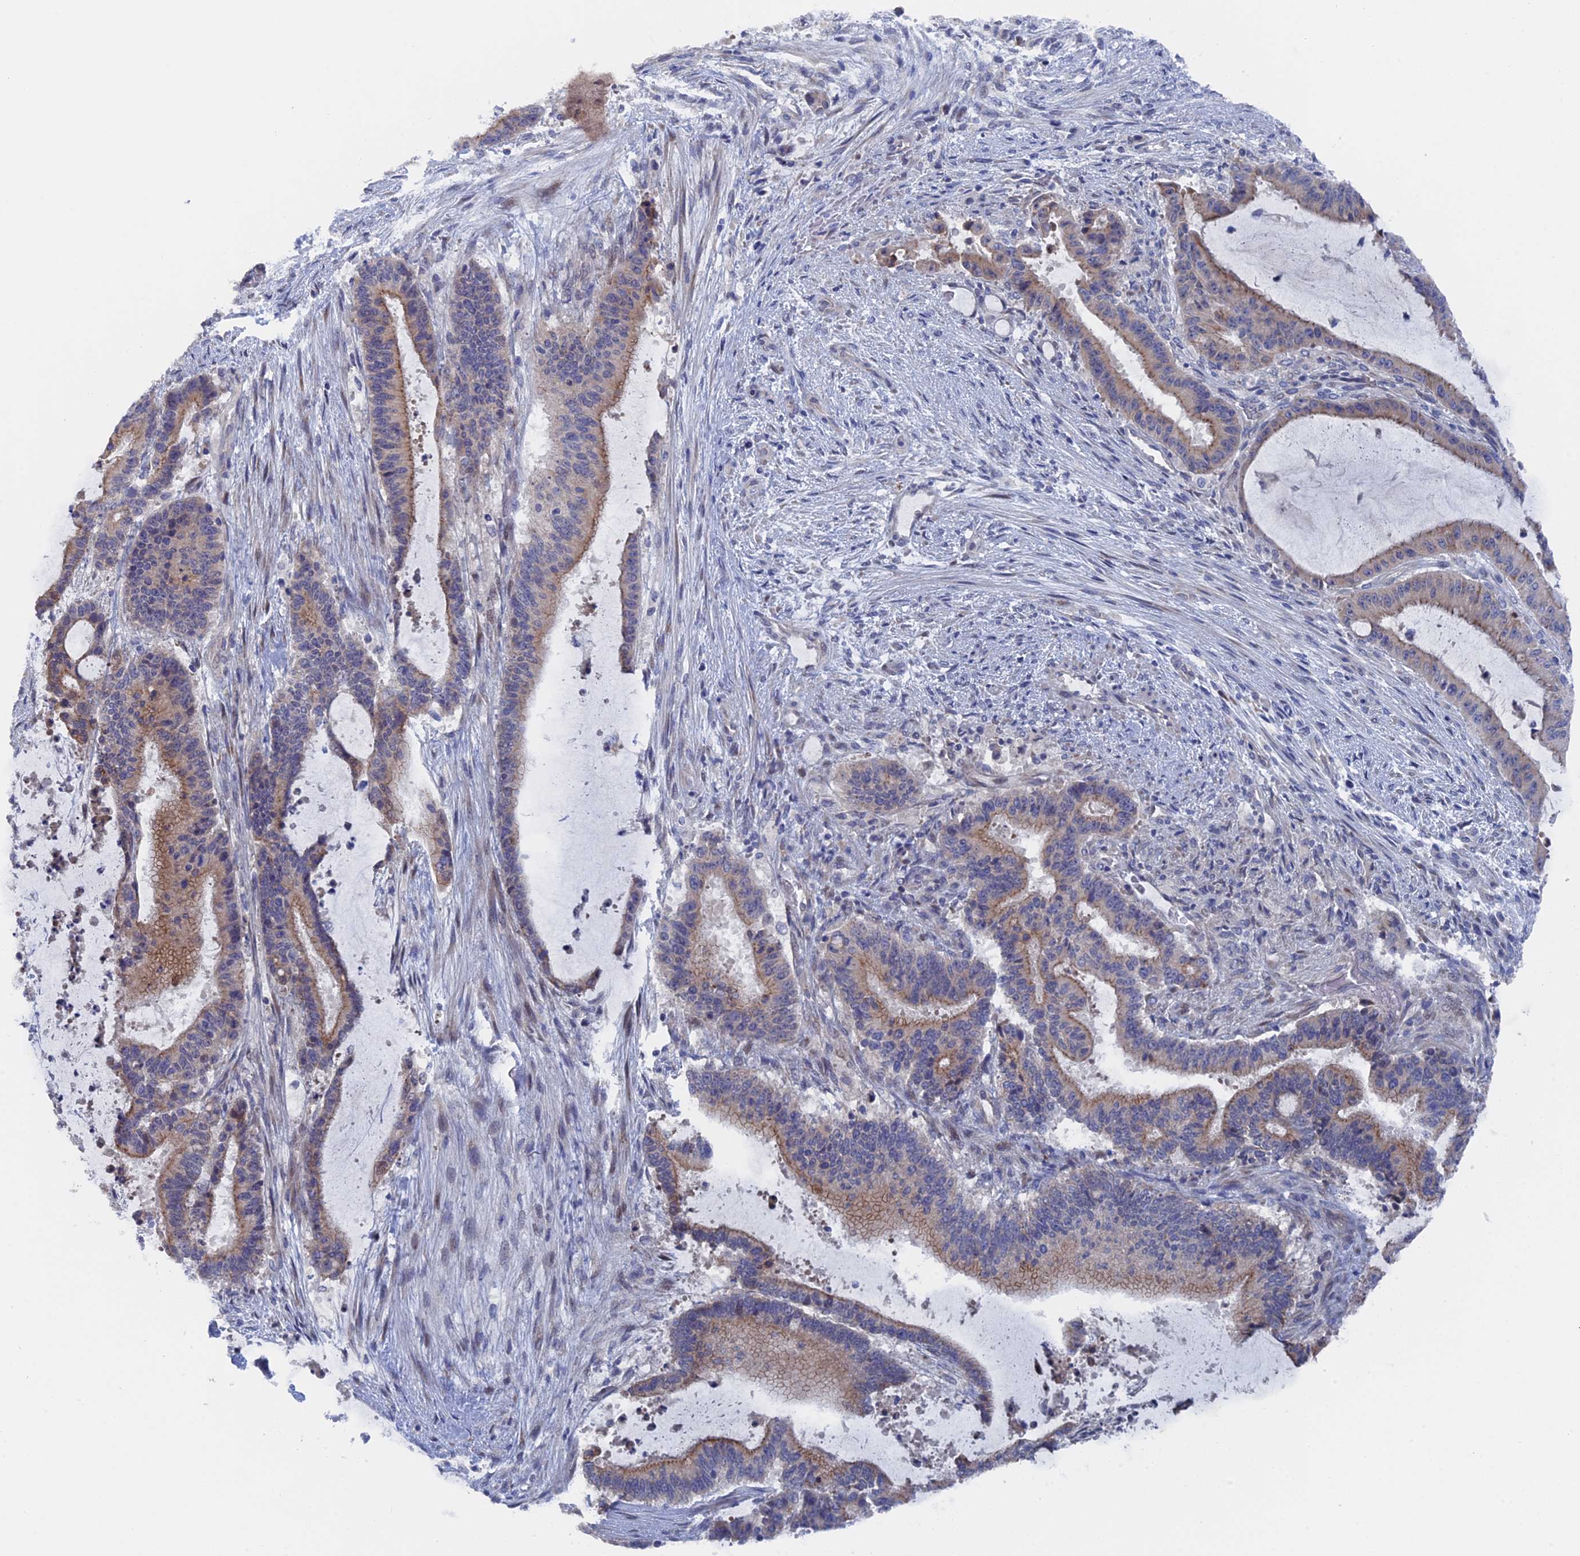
{"staining": {"intensity": "moderate", "quantity": "25%-75%", "location": "cytoplasmic/membranous"}, "tissue": "liver cancer", "cell_type": "Tumor cells", "image_type": "cancer", "snomed": [{"axis": "morphology", "description": "Normal tissue, NOS"}, {"axis": "morphology", "description": "Cholangiocarcinoma"}, {"axis": "topography", "description": "Liver"}, {"axis": "topography", "description": "Peripheral nerve tissue"}], "caption": "Immunohistochemical staining of liver cholangiocarcinoma shows medium levels of moderate cytoplasmic/membranous protein positivity in about 25%-75% of tumor cells. The staining is performed using DAB brown chromogen to label protein expression. The nuclei are counter-stained blue using hematoxylin.", "gene": "TMEM161A", "patient": {"sex": "female", "age": 73}}